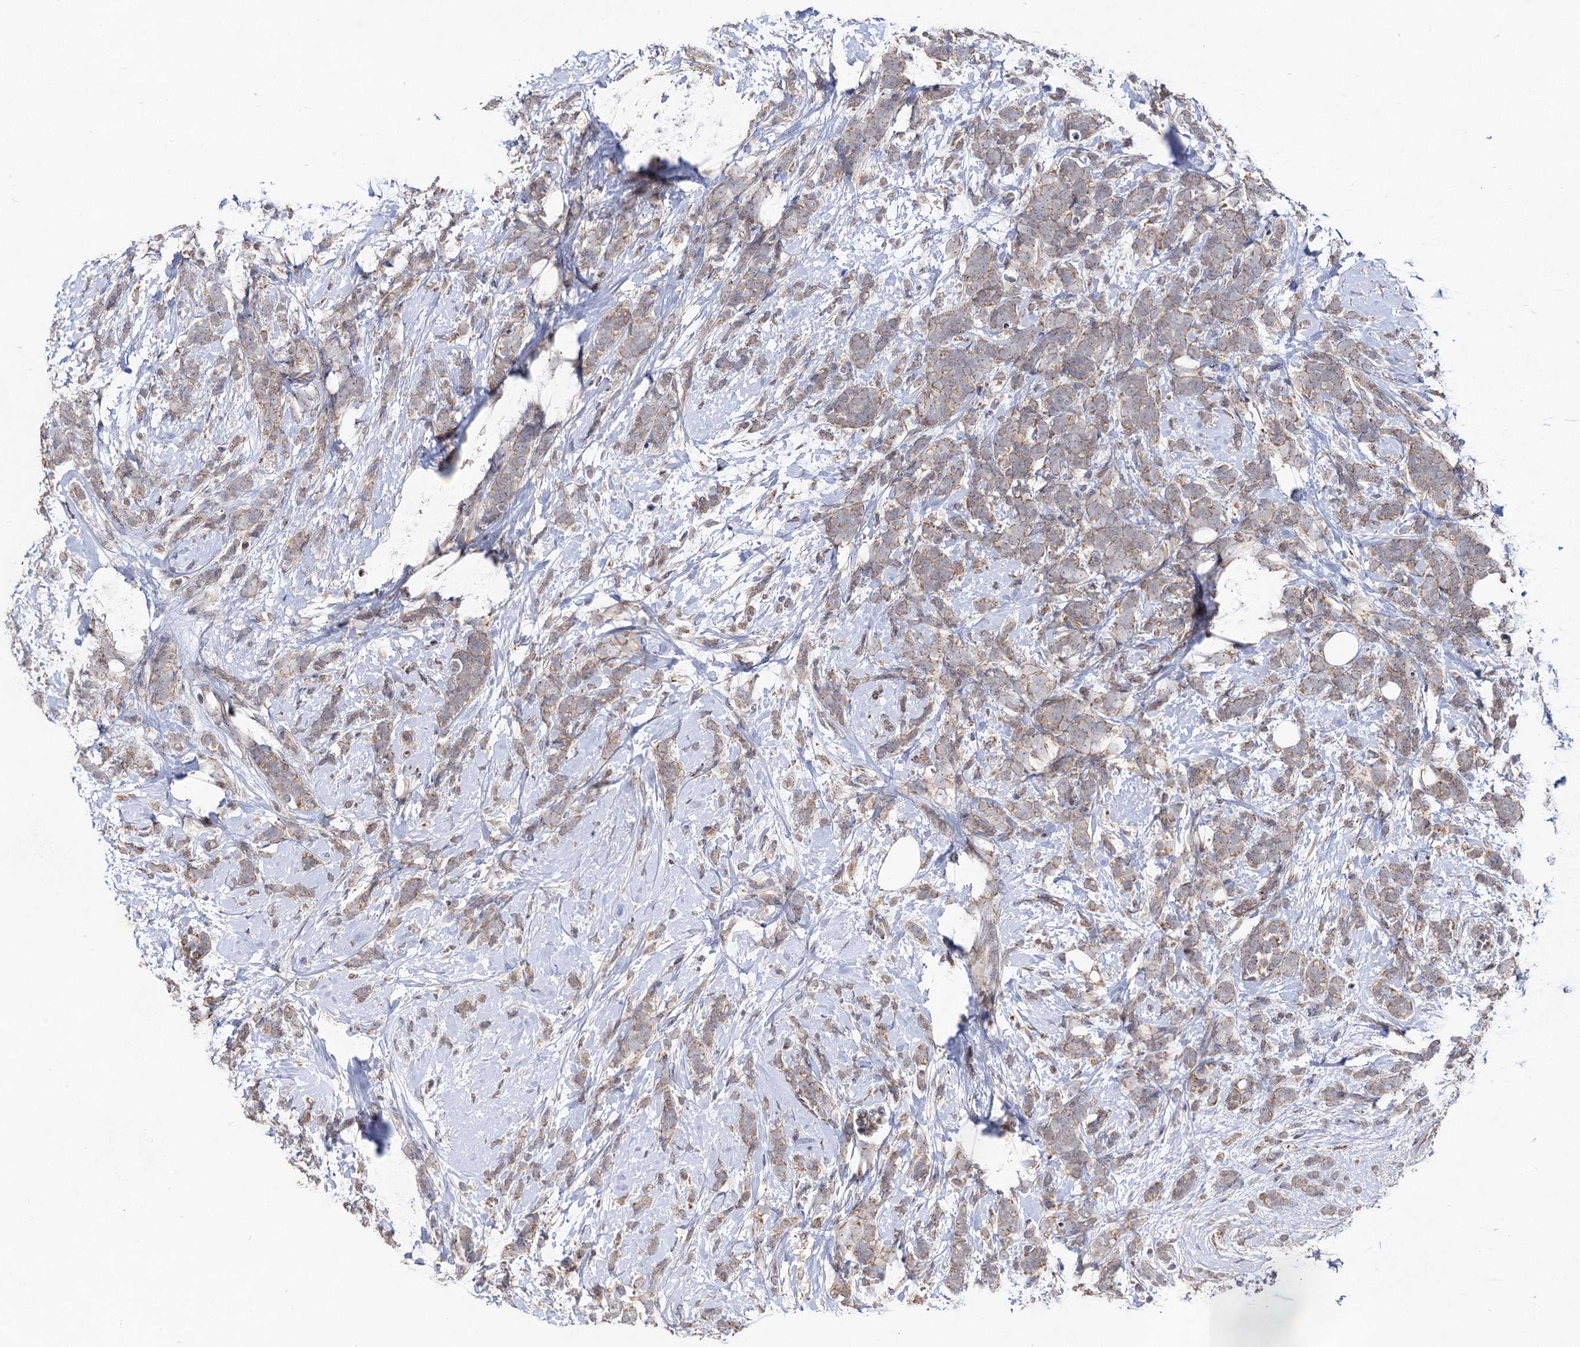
{"staining": {"intensity": "weak", "quantity": ">75%", "location": "cytoplasmic/membranous"}, "tissue": "breast cancer", "cell_type": "Tumor cells", "image_type": "cancer", "snomed": [{"axis": "morphology", "description": "Lobular carcinoma"}, {"axis": "topography", "description": "Breast"}], "caption": "DAB (3,3'-diaminobenzidine) immunohistochemical staining of lobular carcinoma (breast) shows weak cytoplasmic/membranous protein positivity in about >75% of tumor cells. The protein is stained brown, and the nuclei are stained in blue (DAB (3,3'-diaminobenzidine) IHC with brightfield microscopy, high magnification).", "gene": "VPS37D", "patient": {"sex": "female", "age": 58}}